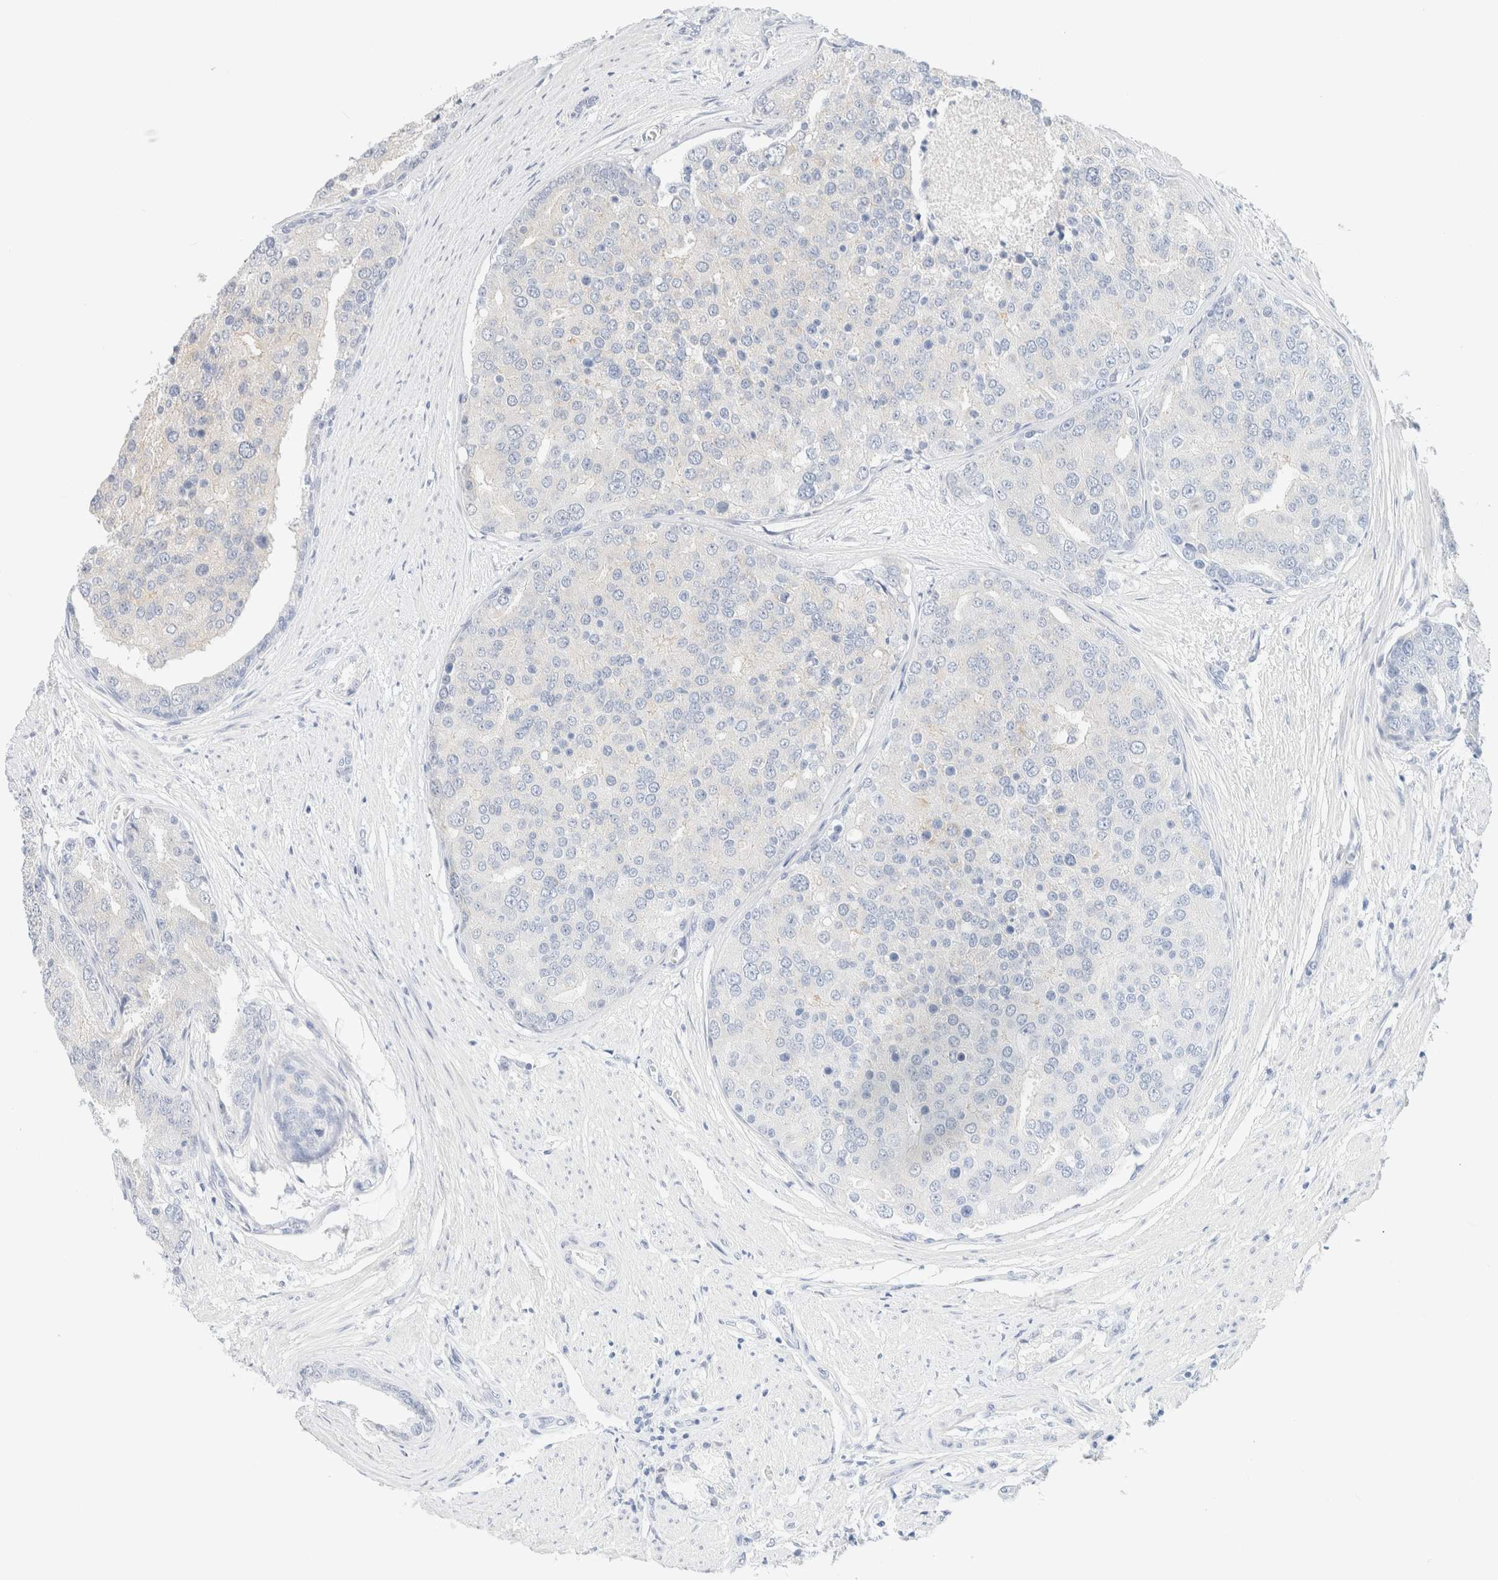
{"staining": {"intensity": "negative", "quantity": "none", "location": "none"}, "tissue": "prostate cancer", "cell_type": "Tumor cells", "image_type": "cancer", "snomed": [{"axis": "morphology", "description": "Adenocarcinoma, High grade"}, {"axis": "topography", "description": "Prostate"}], "caption": "Adenocarcinoma (high-grade) (prostate) was stained to show a protein in brown. There is no significant staining in tumor cells.", "gene": "UNC13B", "patient": {"sex": "male", "age": 50}}